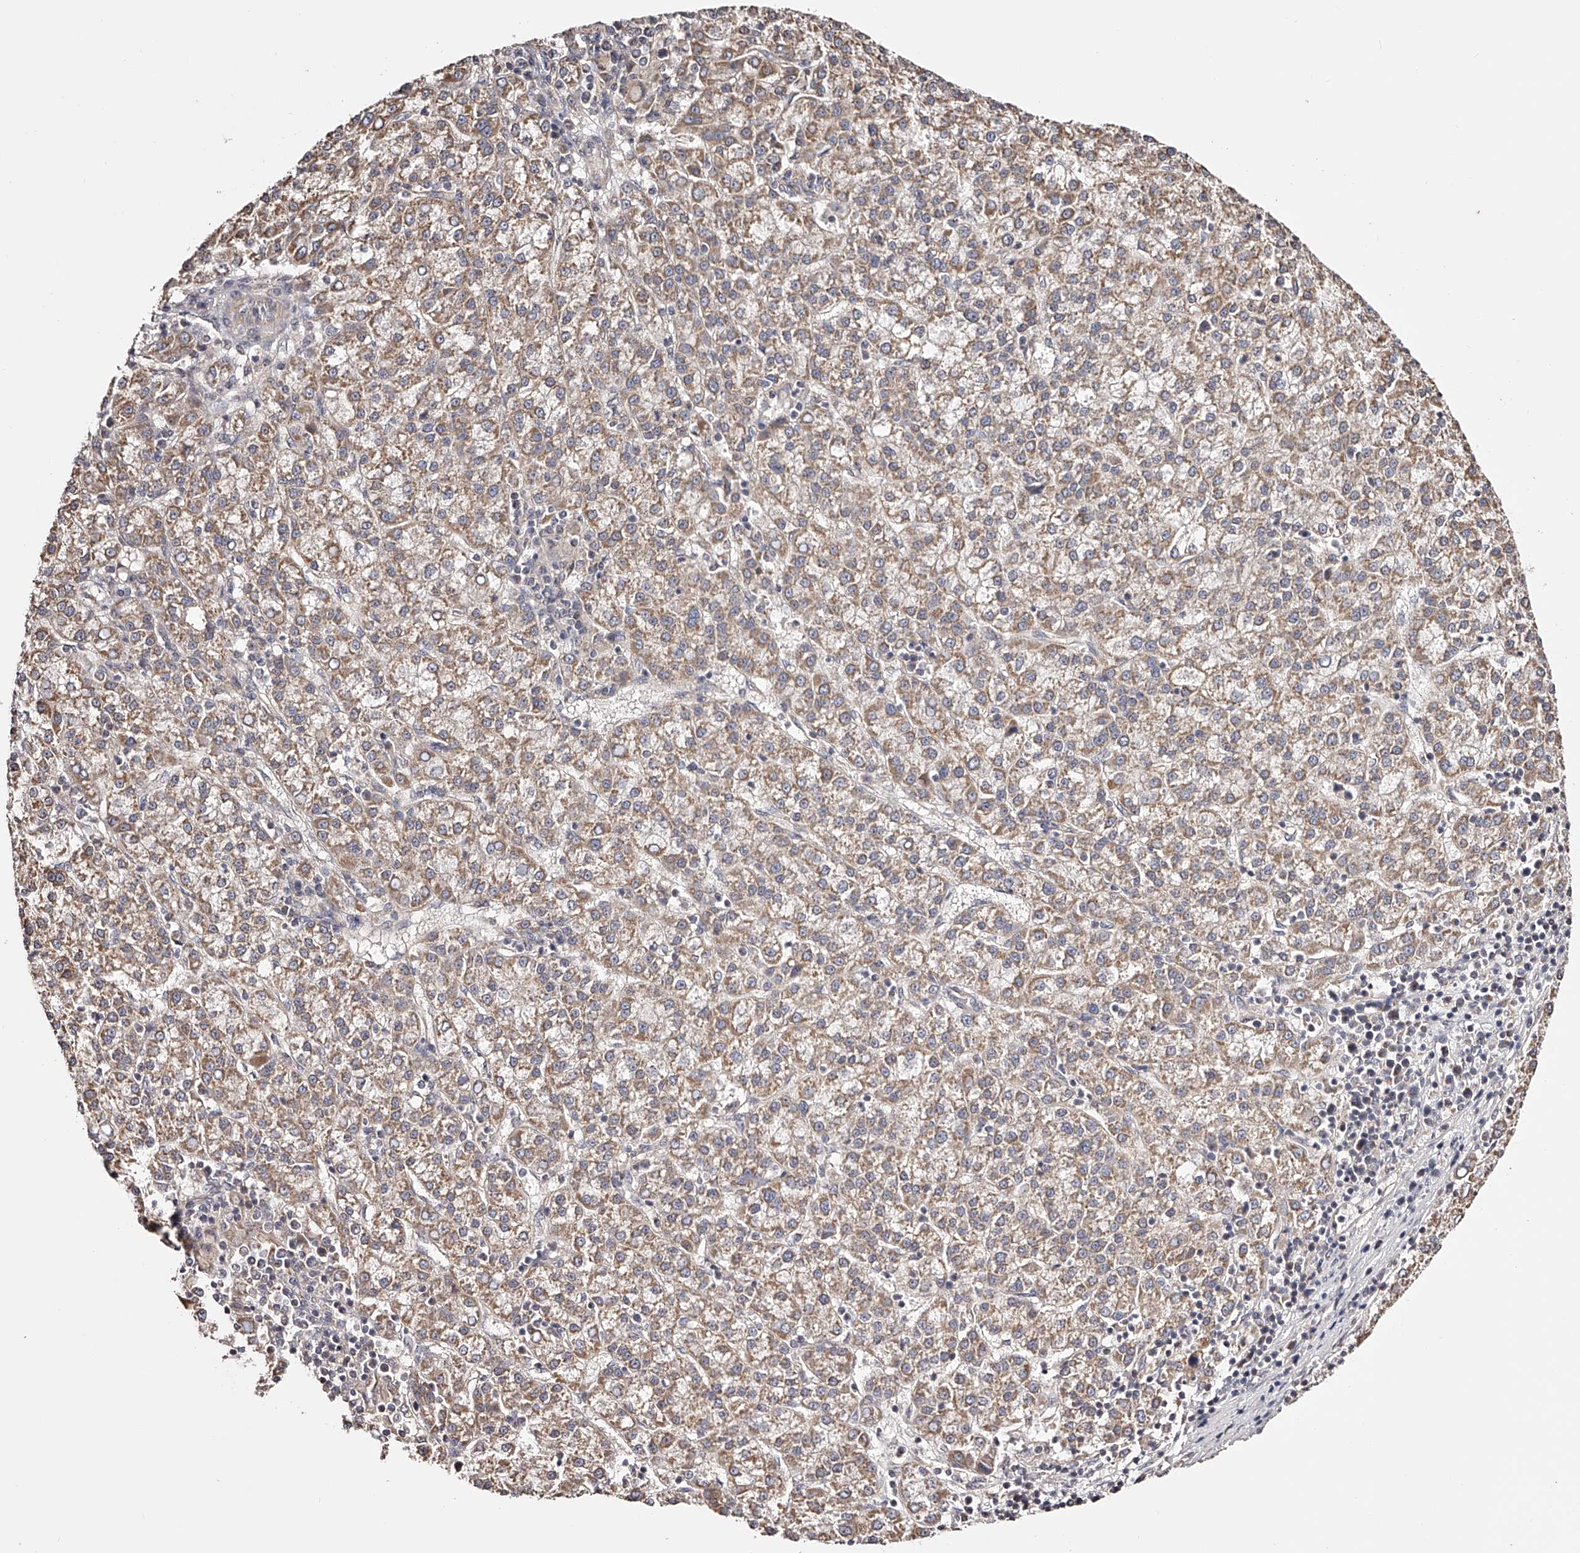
{"staining": {"intensity": "moderate", "quantity": ">75%", "location": "cytoplasmic/membranous"}, "tissue": "liver cancer", "cell_type": "Tumor cells", "image_type": "cancer", "snomed": [{"axis": "morphology", "description": "Carcinoma, Hepatocellular, NOS"}, {"axis": "topography", "description": "Liver"}], "caption": "The image exhibits staining of liver hepatocellular carcinoma, revealing moderate cytoplasmic/membranous protein expression (brown color) within tumor cells.", "gene": "USP21", "patient": {"sex": "female", "age": 58}}